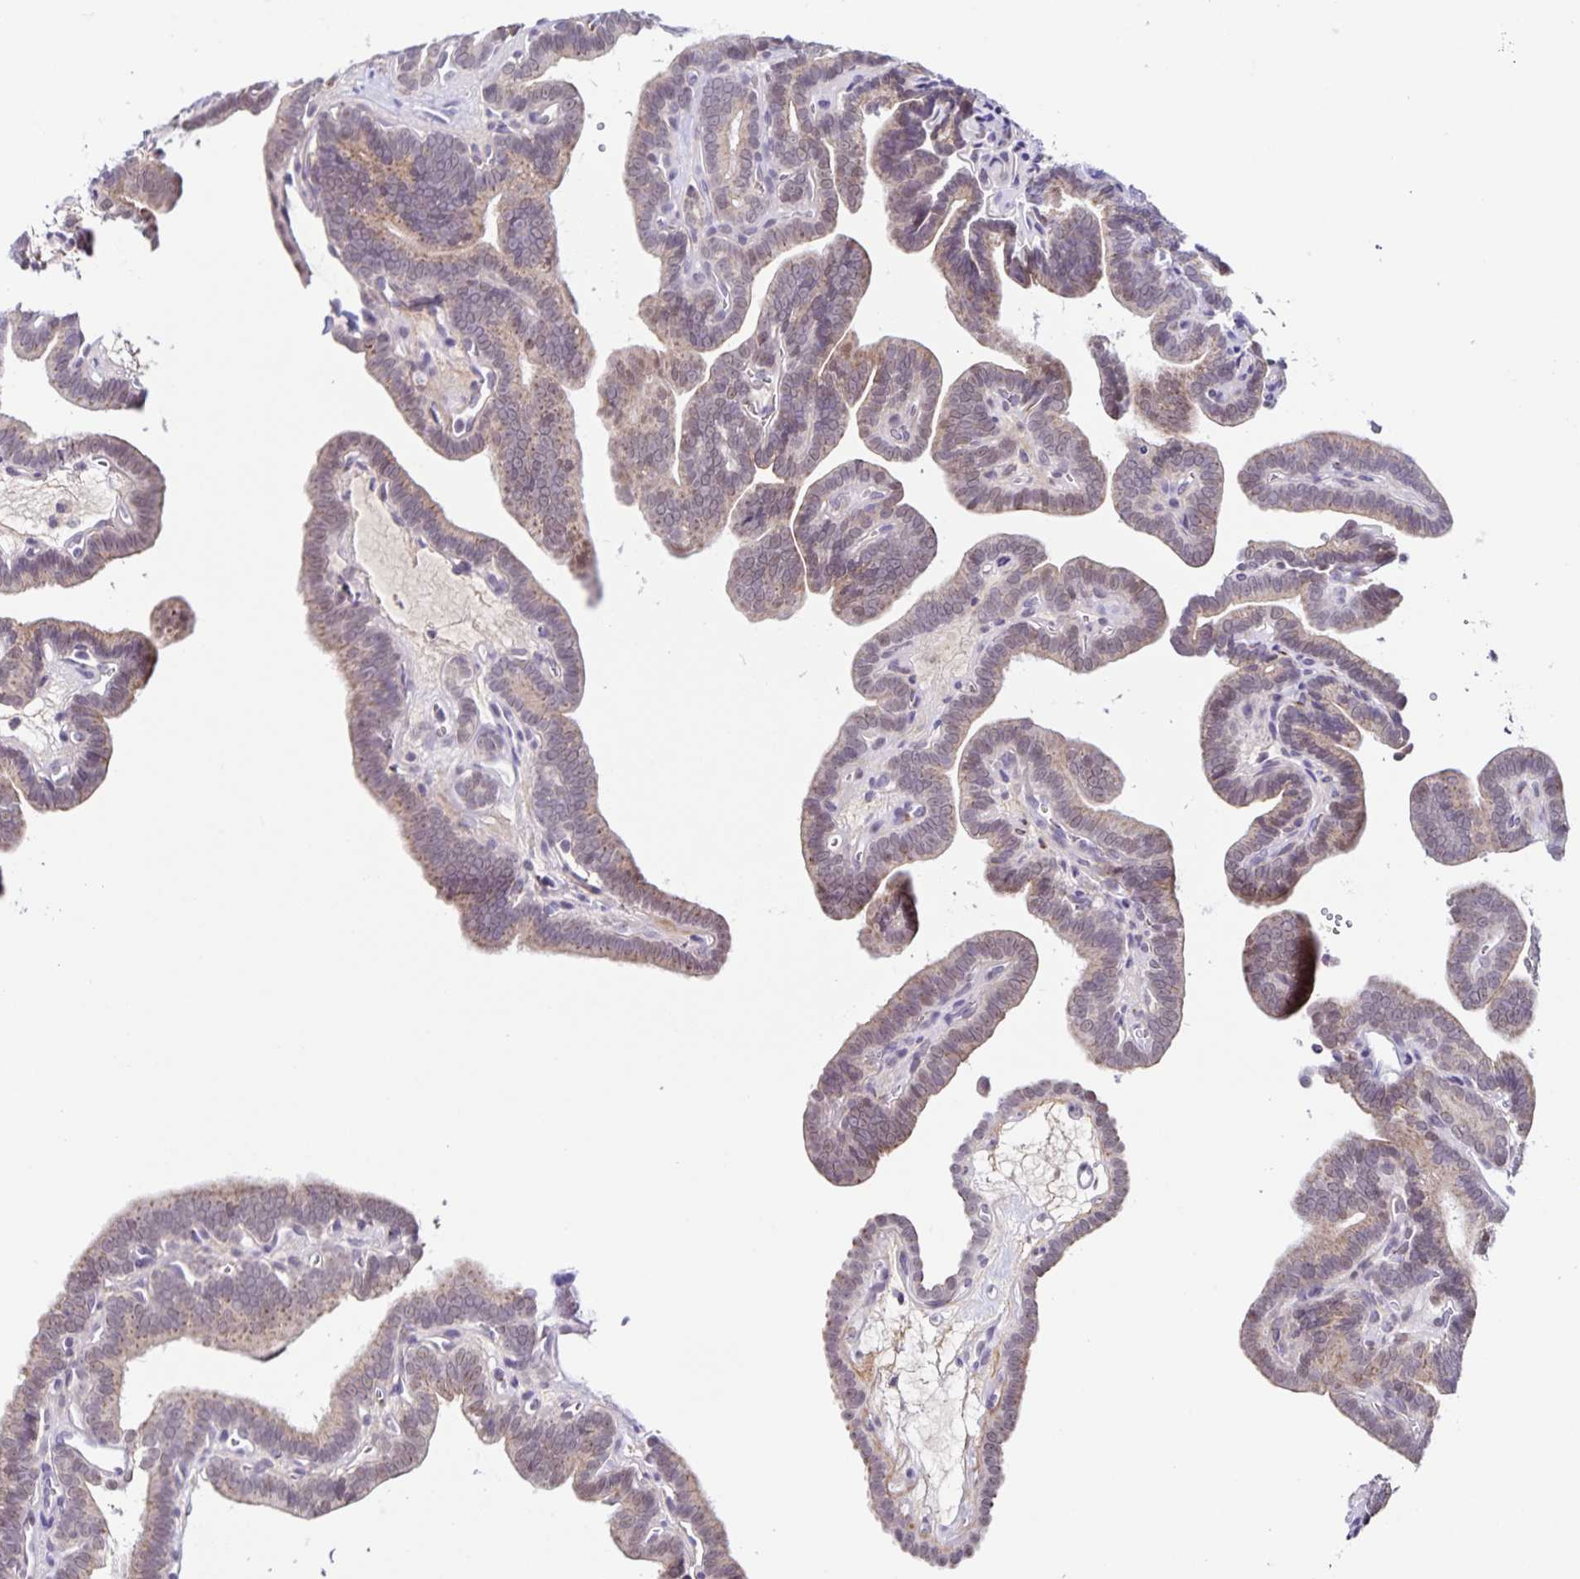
{"staining": {"intensity": "weak", "quantity": "<25%", "location": "cytoplasmic/membranous"}, "tissue": "thyroid cancer", "cell_type": "Tumor cells", "image_type": "cancer", "snomed": [{"axis": "morphology", "description": "Papillary adenocarcinoma, NOS"}, {"axis": "topography", "description": "Thyroid gland"}], "caption": "Human thyroid cancer stained for a protein using IHC displays no staining in tumor cells.", "gene": "STPG4", "patient": {"sex": "female", "age": 21}}